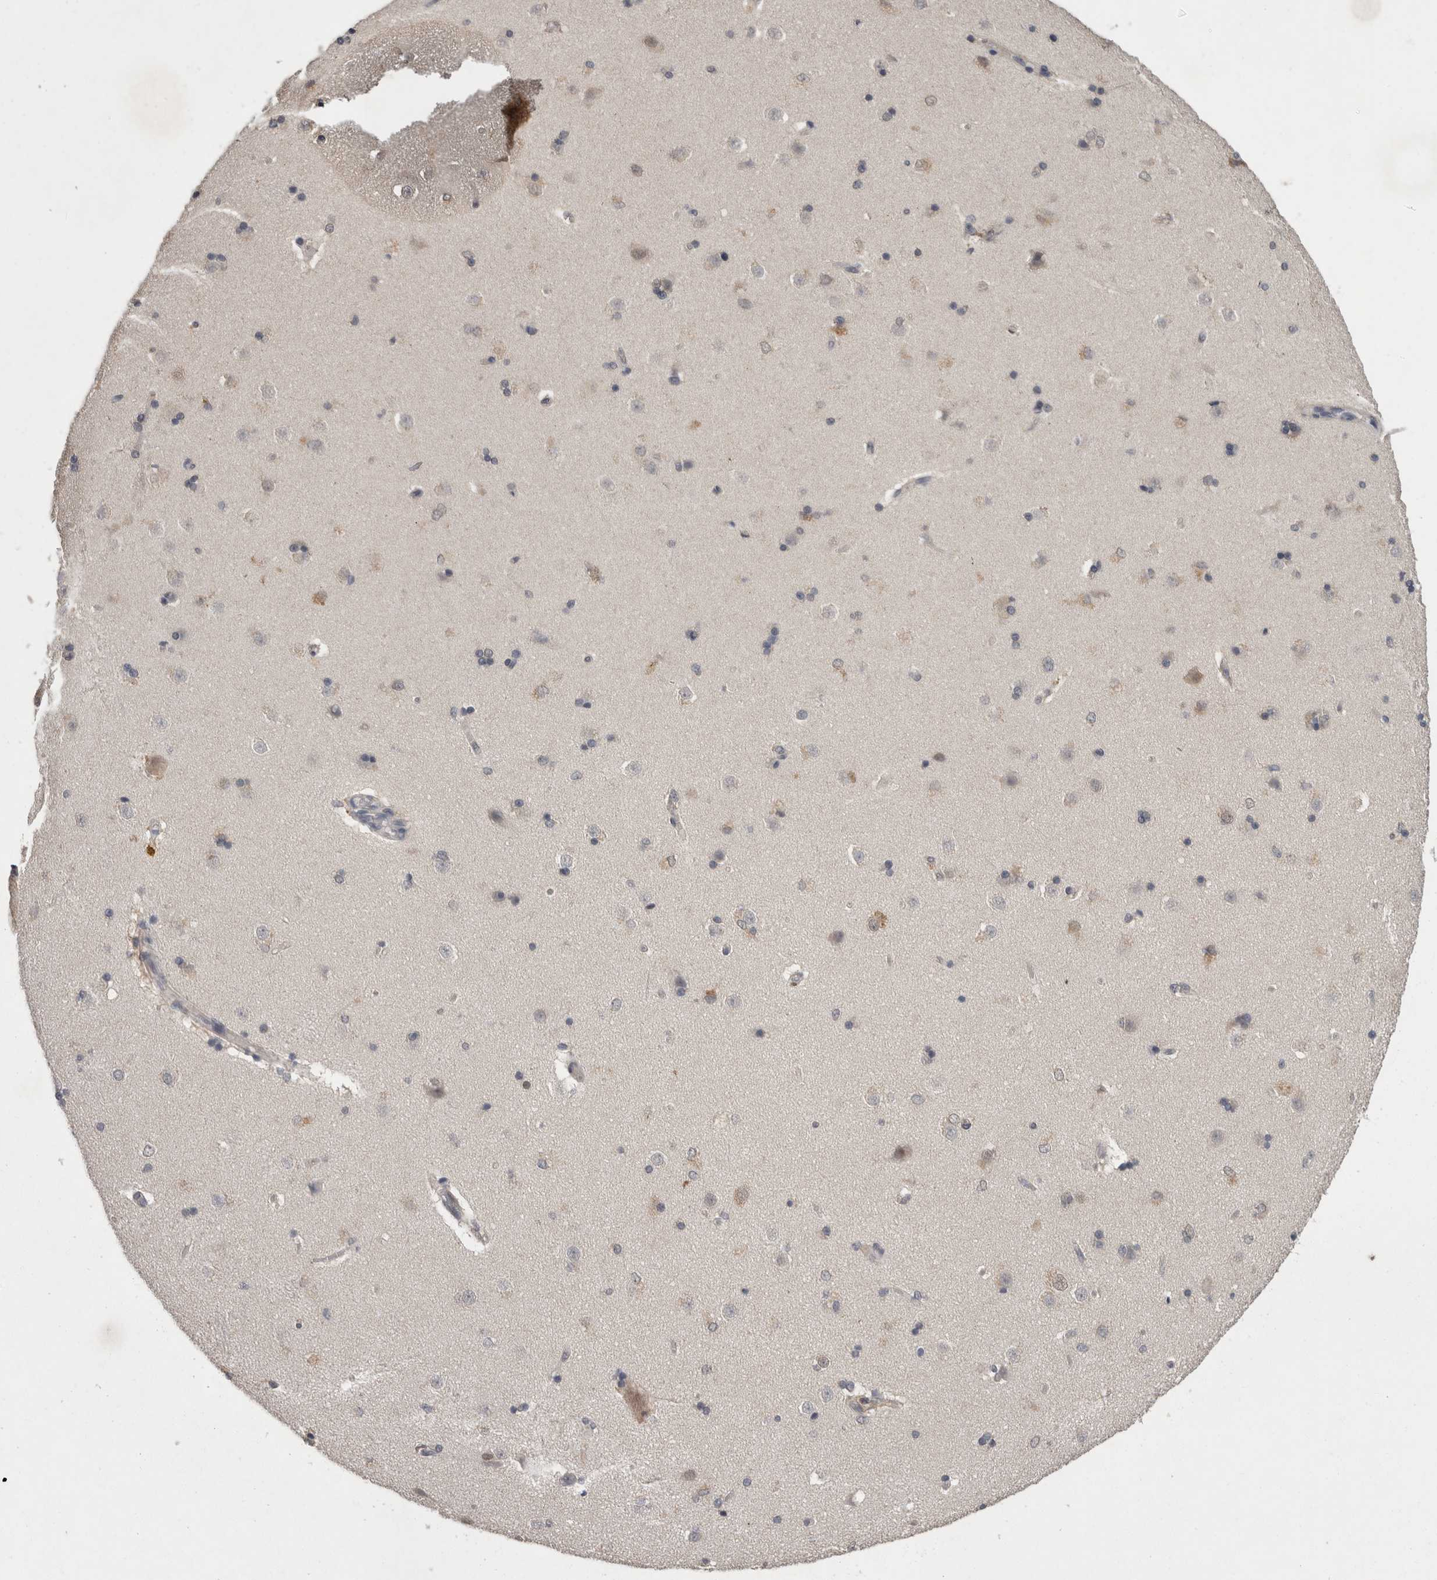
{"staining": {"intensity": "moderate", "quantity": "<25%", "location": "nuclear"}, "tissue": "caudate", "cell_type": "Glial cells", "image_type": "normal", "snomed": [{"axis": "morphology", "description": "Normal tissue, NOS"}, {"axis": "topography", "description": "Lateral ventricle wall"}], "caption": "A brown stain labels moderate nuclear positivity of a protein in glial cells of benign caudate.", "gene": "FHOD3", "patient": {"sex": "female", "age": 19}}